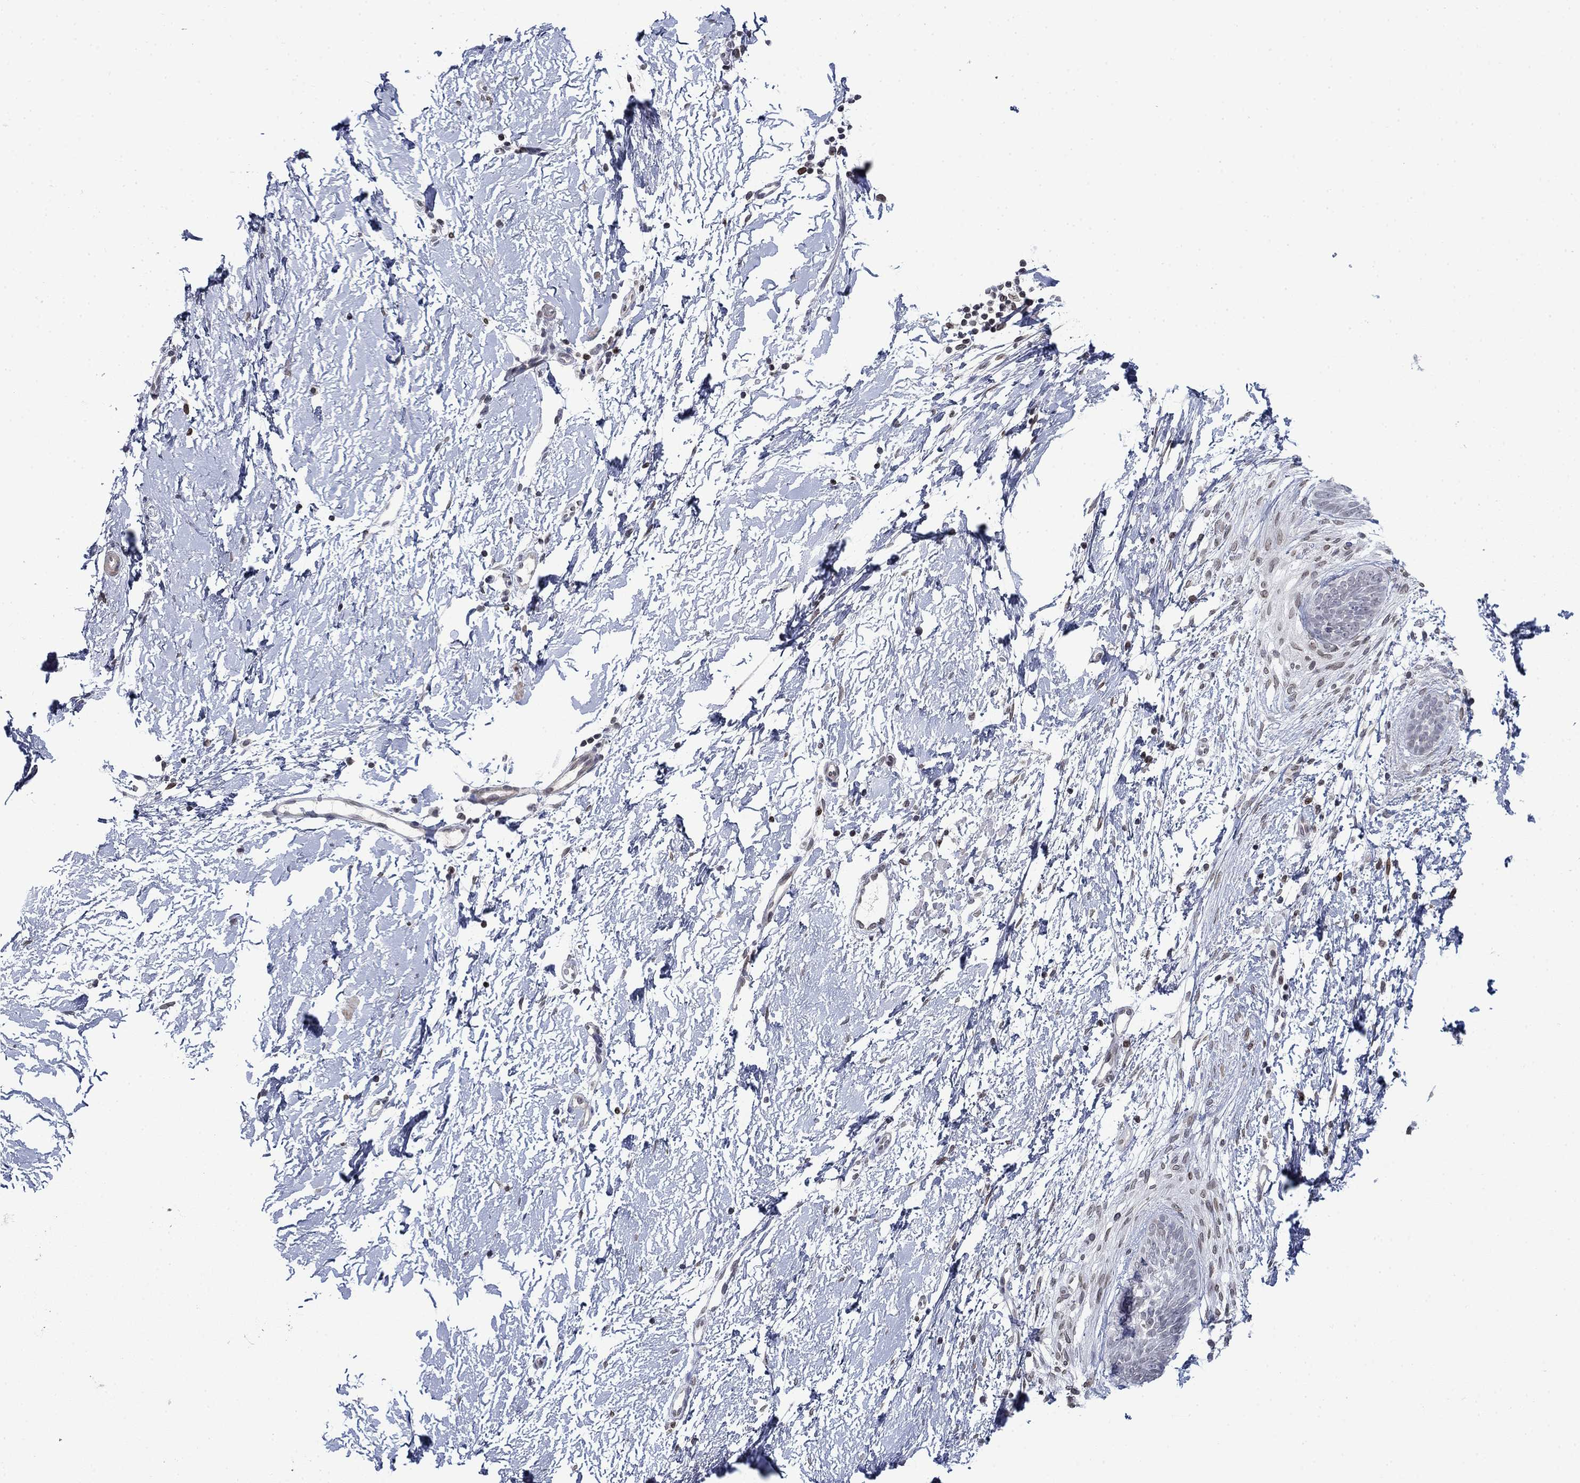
{"staining": {"intensity": "strong", "quantity": "<25%", "location": "cytoplasmic/membranous,nuclear"}, "tissue": "skin cancer", "cell_type": "Tumor cells", "image_type": "cancer", "snomed": [{"axis": "morphology", "description": "Normal tissue, NOS"}, {"axis": "morphology", "description": "Basal cell carcinoma"}, {"axis": "topography", "description": "Skin"}], "caption": "This is a micrograph of immunohistochemistry (IHC) staining of skin cancer (basal cell carcinoma), which shows strong positivity in the cytoplasmic/membranous and nuclear of tumor cells.", "gene": "TOR1AIP1", "patient": {"sex": "male", "age": 84}}